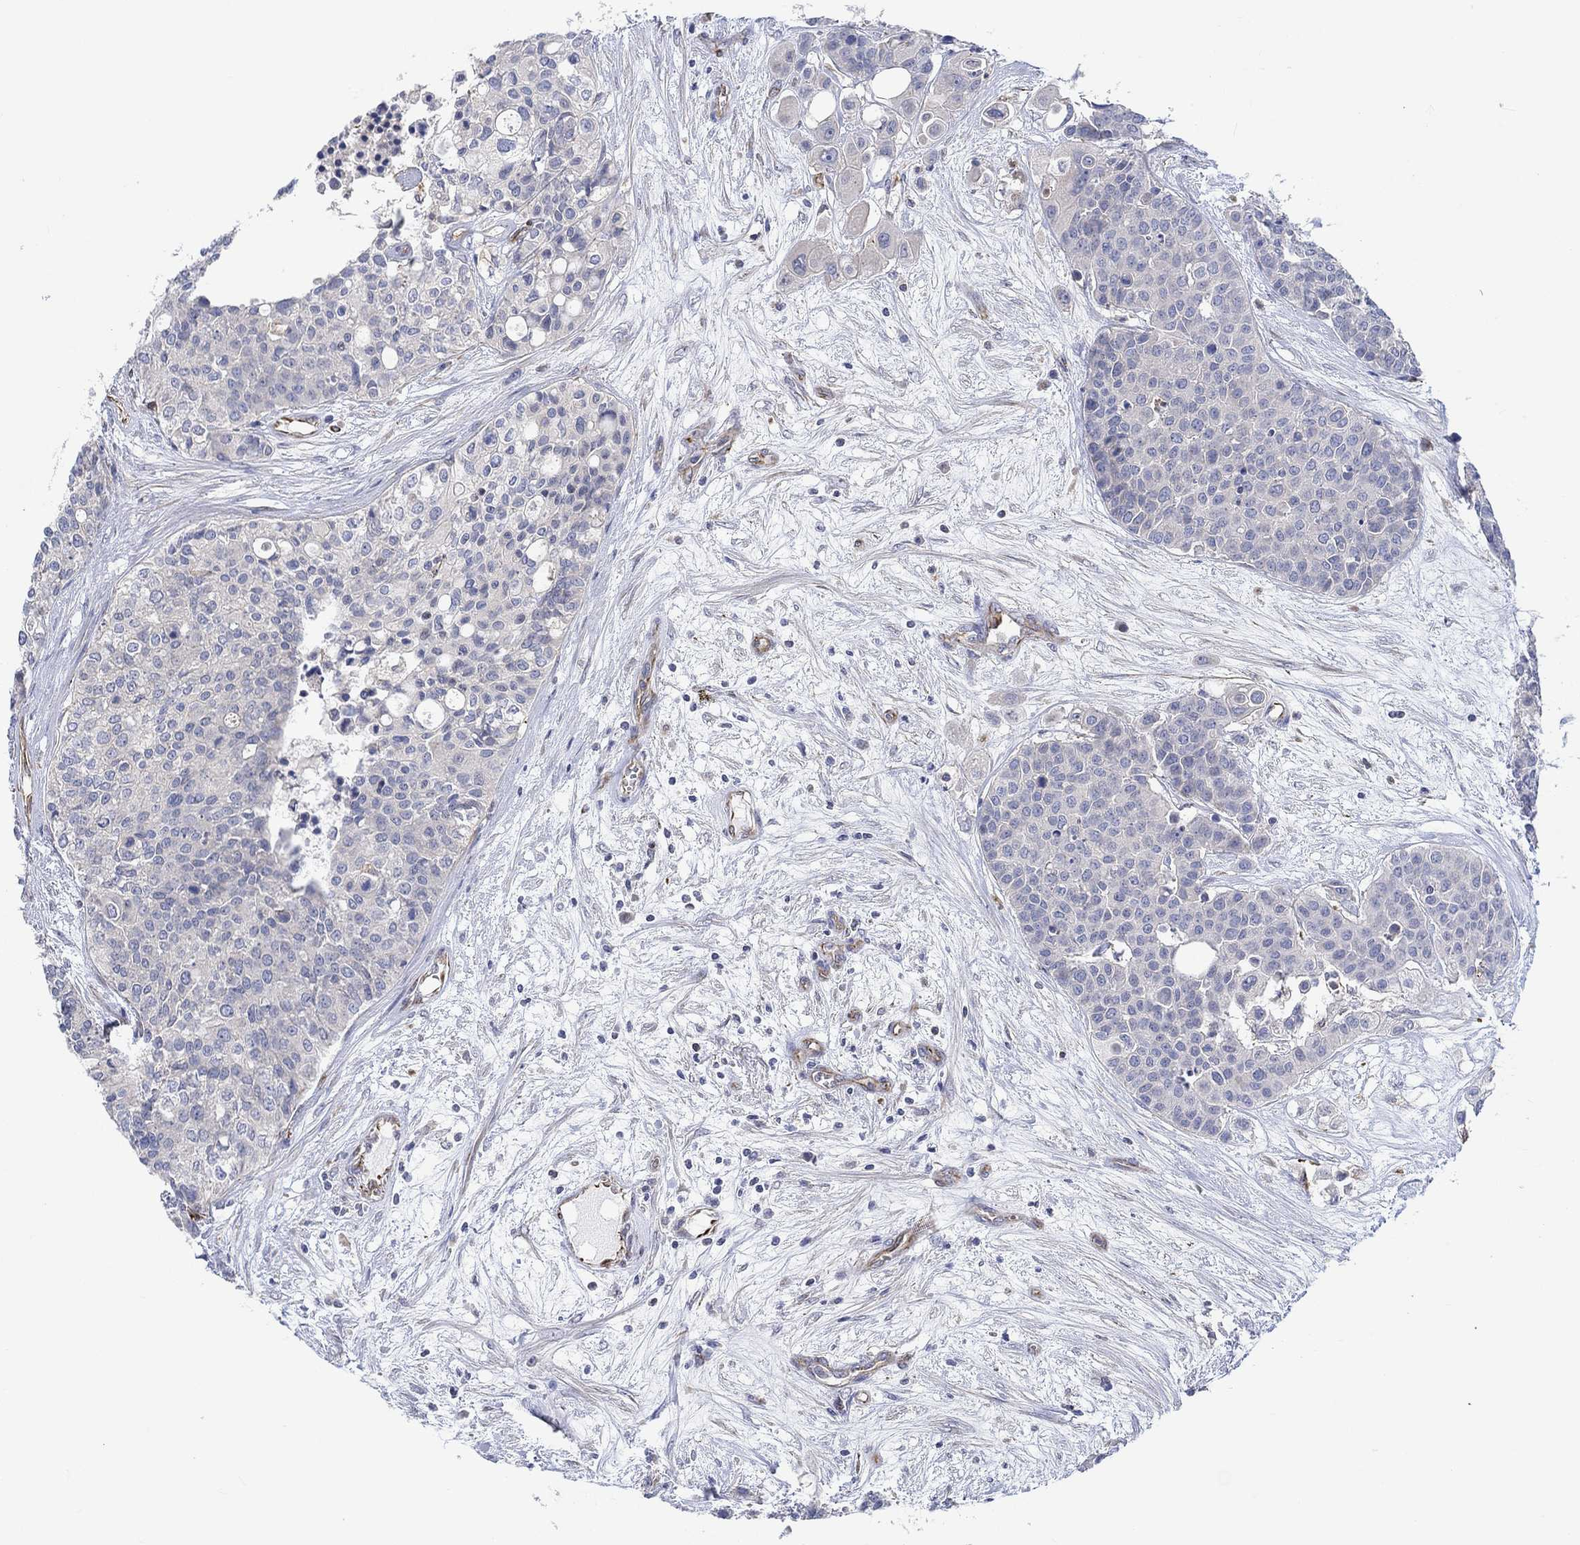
{"staining": {"intensity": "negative", "quantity": "none", "location": "none"}, "tissue": "carcinoid", "cell_type": "Tumor cells", "image_type": "cancer", "snomed": [{"axis": "morphology", "description": "Carcinoid, malignant, NOS"}, {"axis": "topography", "description": "Colon"}], "caption": "Immunohistochemical staining of carcinoid shows no significant positivity in tumor cells.", "gene": "CAMK1D", "patient": {"sex": "male", "age": 81}}